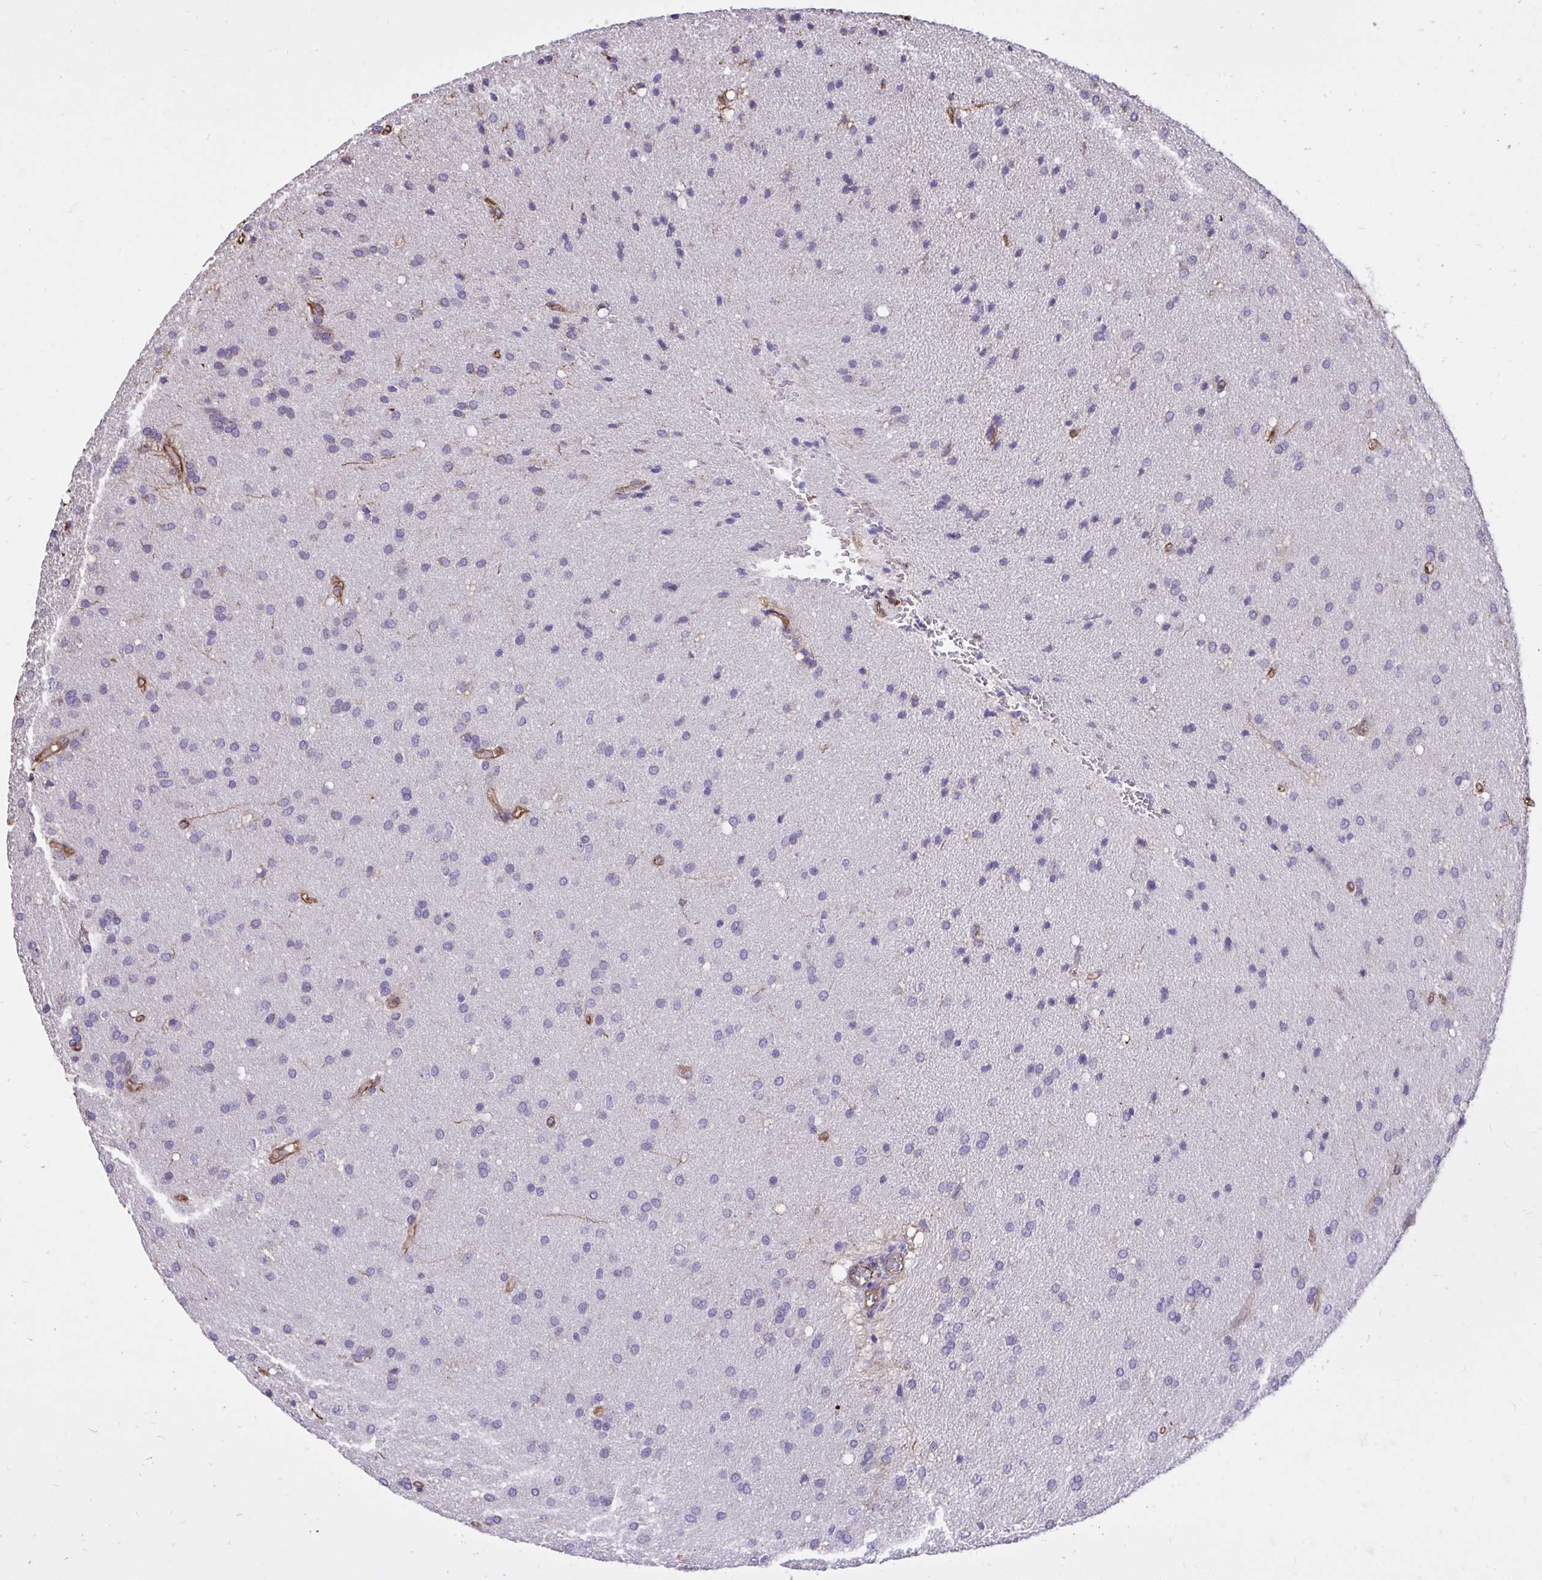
{"staining": {"intensity": "negative", "quantity": "none", "location": "none"}, "tissue": "glioma", "cell_type": "Tumor cells", "image_type": "cancer", "snomed": [{"axis": "morphology", "description": "Glioma, malignant, Low grade"}, {"axis": "topography", "description": "Brain"}], "caption": "The immunohistochemistry histopathology image has no significant staining in tumor cells of glioma tissue. (IHC, brightfield microscopy, high magnification).", "gene": "RNF103", "patient": {"sex": "female", "age": 54}}